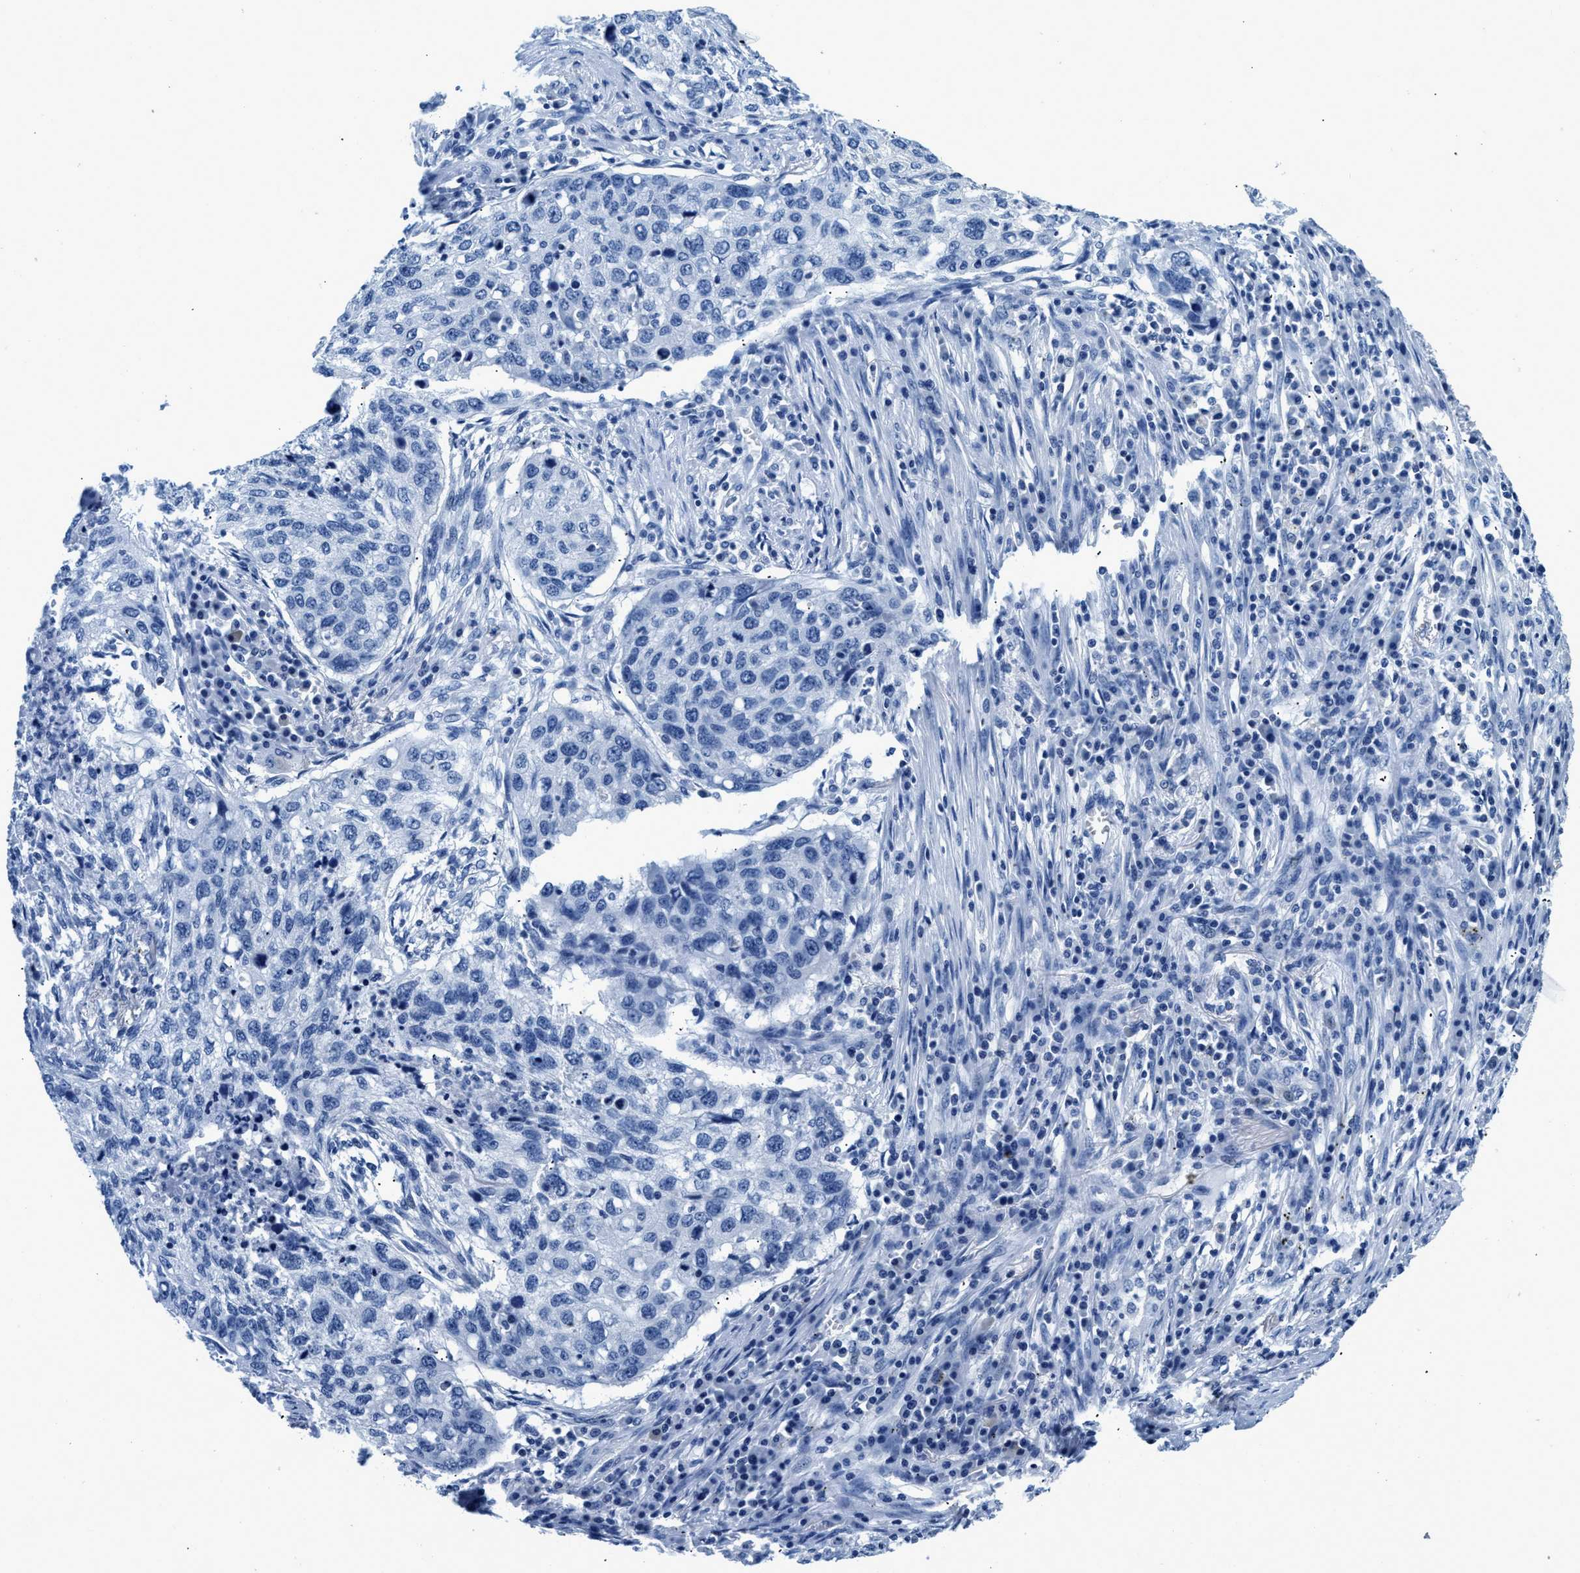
{"staining": {"intensity": "negative", "quantity": "none", "location": "none"}, "tissue": "lung cancer", "cell_type": "Tumor cells", "image_type": "cancer", "snomed": [{"axis": "morphology", "description": "Squamous cell carcinoma, NOS"}, {"axis": "topography", "description": "Lung"}], "caption": "Tumor cells show no significant staining in lung squamous cell carcinoma. (Brightfield microscopy of DAB IHC at high magnification).", "gene": "NFATC2", "patient": {"sex": "female", "age": 63}}